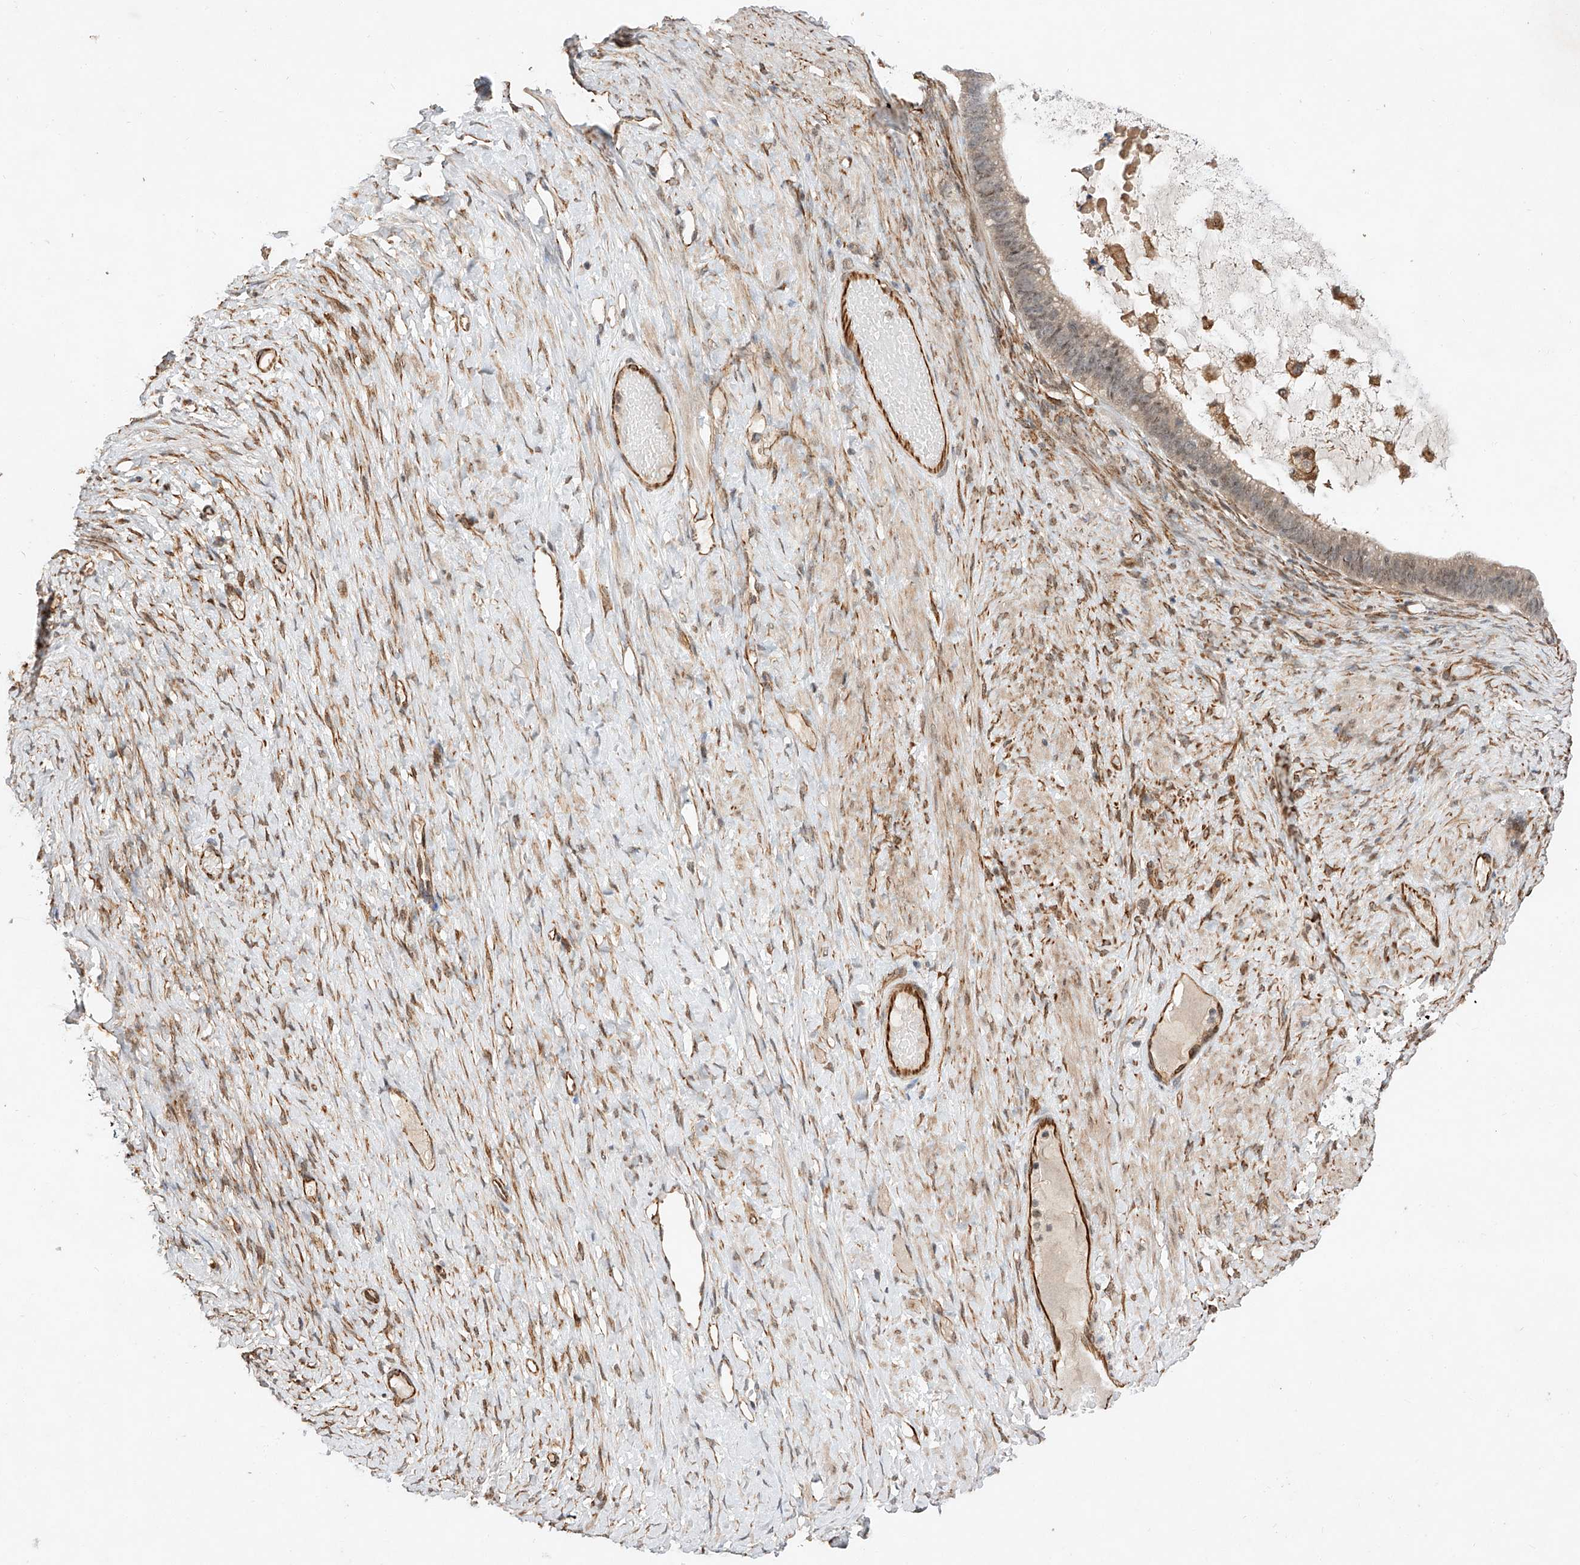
{"staining": {"intensity": "weak", "quantity": "25%-75%", "location": "cytoplasmic/membranous,nuclear"}, "tissue": "ovarian cancer", "cell_type": "Tumor cells", "image_type": "cancer", "snomed": [{"axis": "morphology", "description": "Cystadenocarcinoma, mucinous, NOS"}, {"axis": "topography", "description": "Ovary"}], "caption": "A low amount of weak cytoplasmic/membranous and nuclear expression is appreciated in about 25%-75% of tumor cells in ovarian mucinous cystadenocarcinoma tissue. Nuclei are stained in blue.", "gene": "AMD1", "patient": {"sex": "female", "age": 61}}